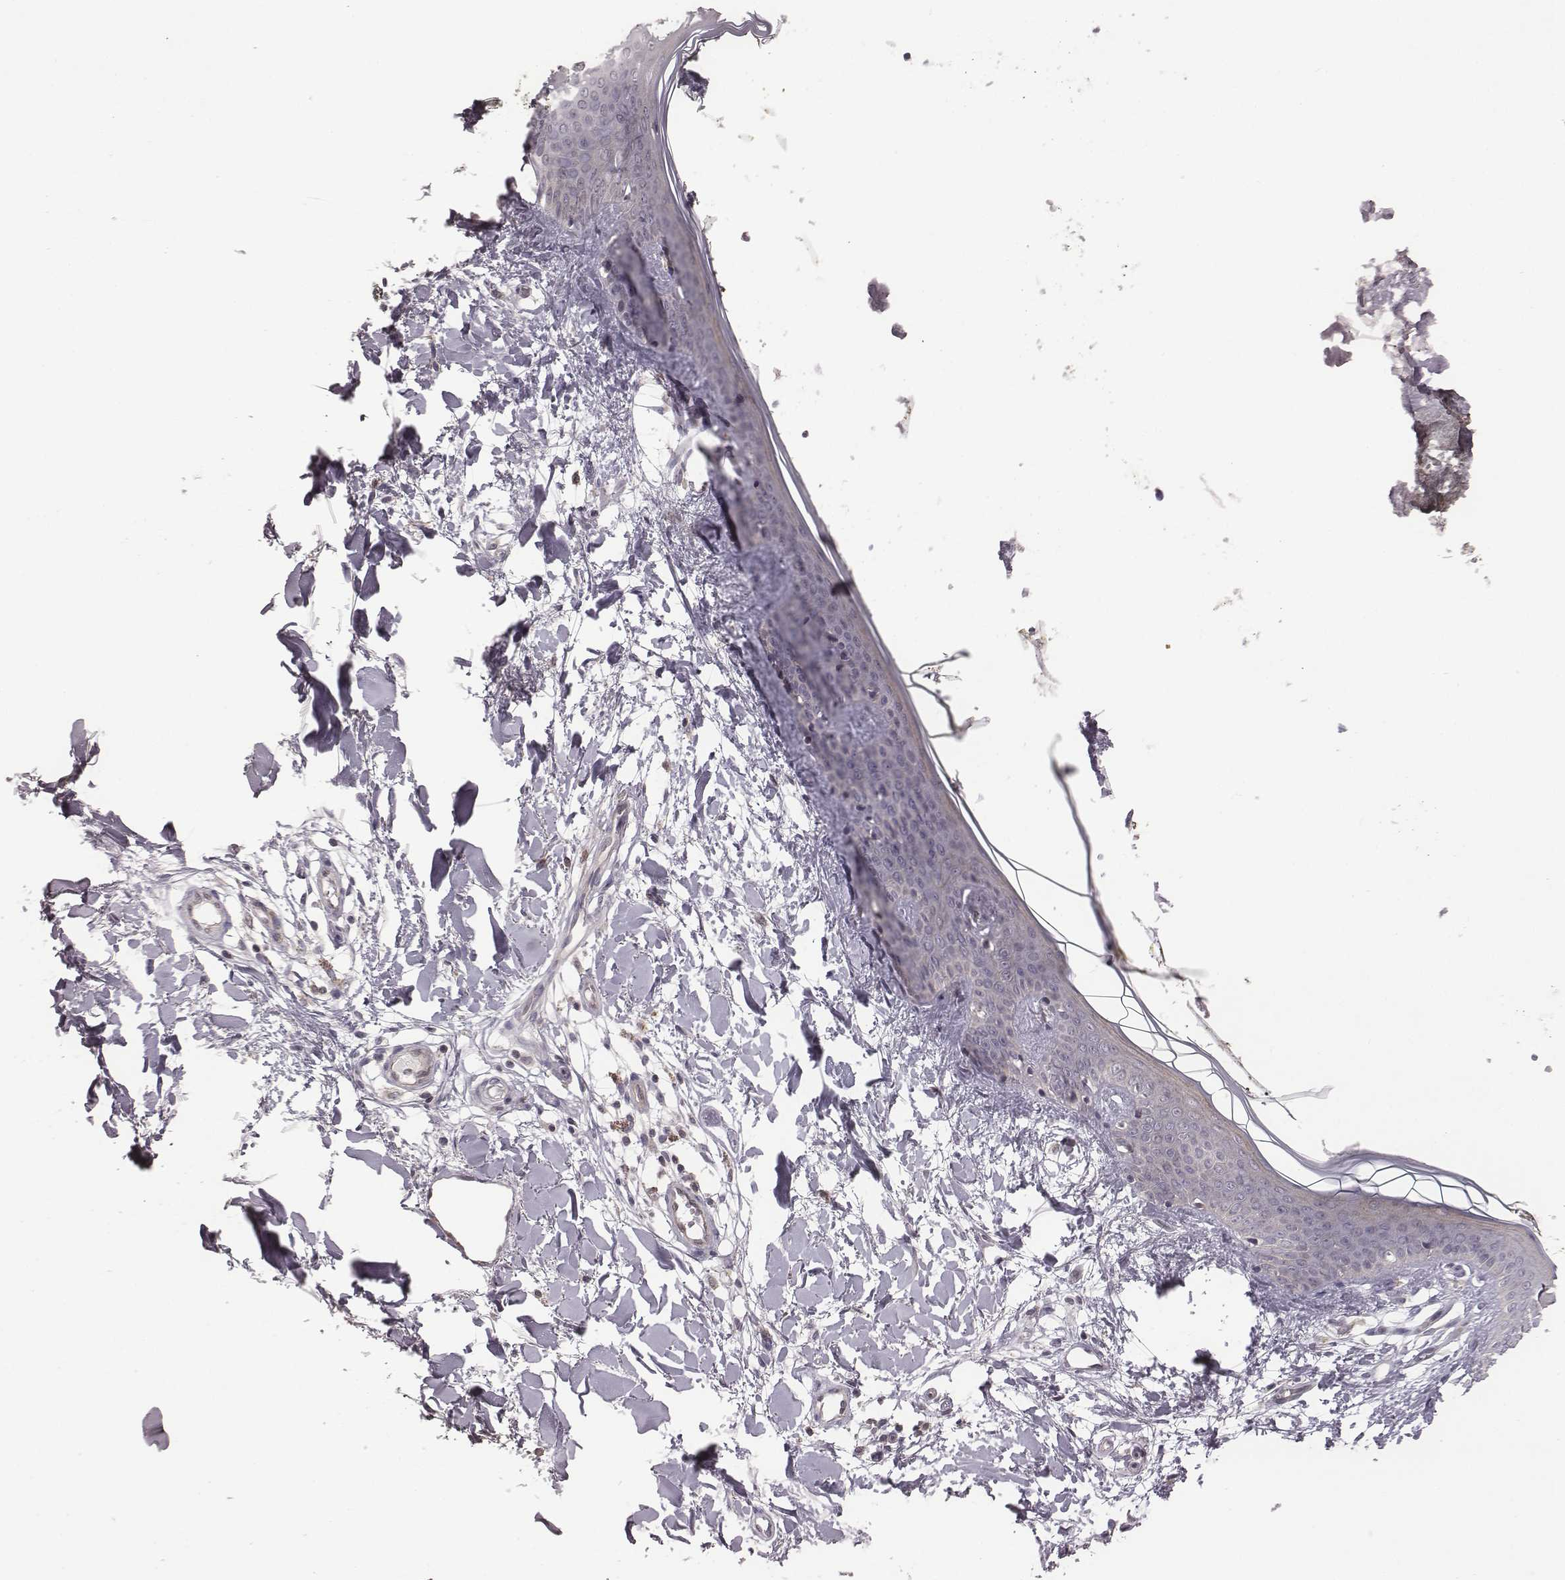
{"staining": {"intensity": "negative", "quantity": "none", "location": "none"}, "tissue": "skin", "cell_type": "Fibroblasts", "image_type": "normal", "snomed": [{"axis": "morphology", "description": "Normal tissue, NOS"}, {"axis": "topography", "description": "Skin"}], "caption": "Immunohistochemistry of unremarkable skin reveals no expression in fibroblasts.", "gene": "BICDL1", "patient": {"sex": "female", "age": 34}}